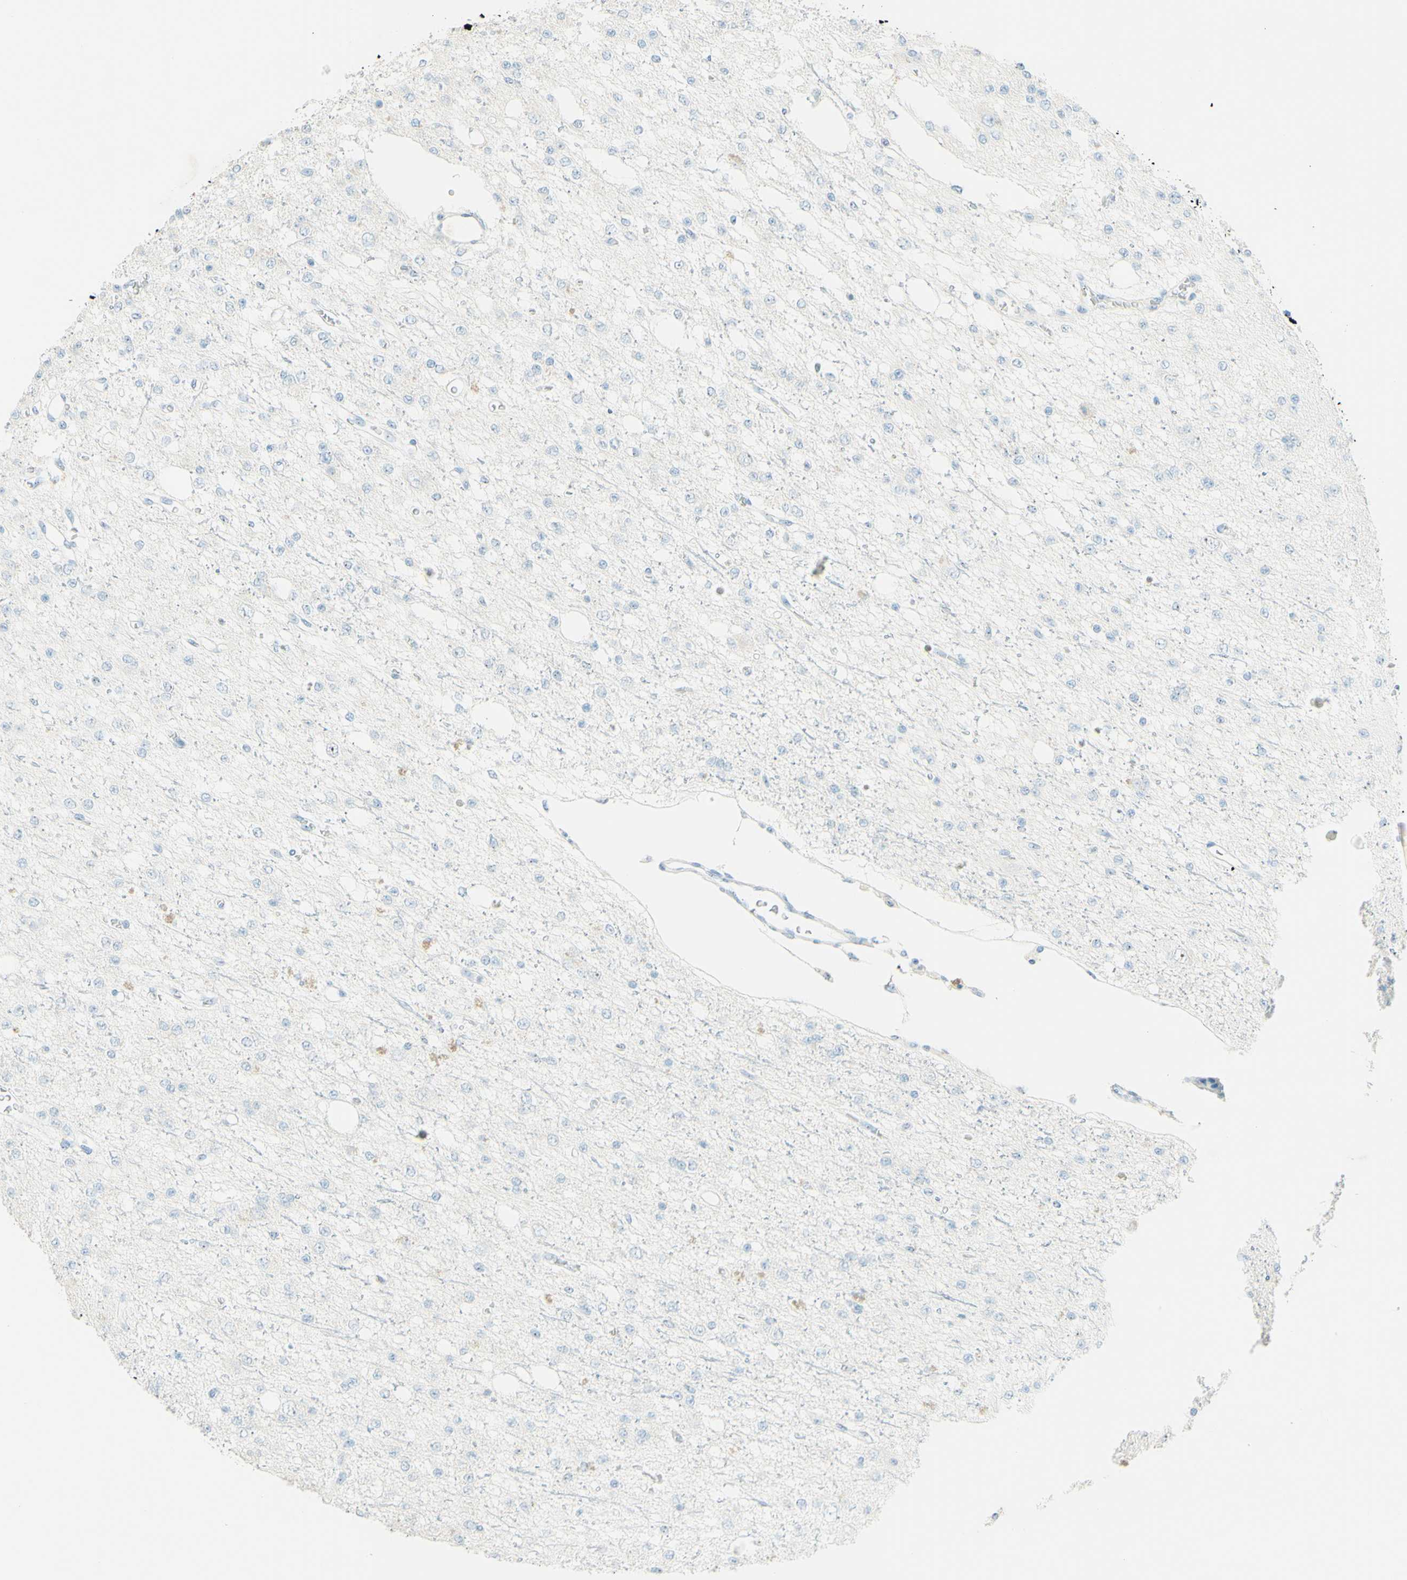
{"staining": {"intensity": "negative", "quantity": "none", "location": "none"}, "tissue": "glioma", "cell_type": "Tumor cells", "image_type": "cancer", "snomed": [{"axis": "morphology", "description": "Glioma, malignant, Low grade"}, {"axis": "topography", "description": "Brain"}], "caption": "Human glioma stained for a protein using immunohistochemistry reveals no expression in tumor cells.", "gene": "FMR1NB", "patient": {"sex": "male", "age": 38}}